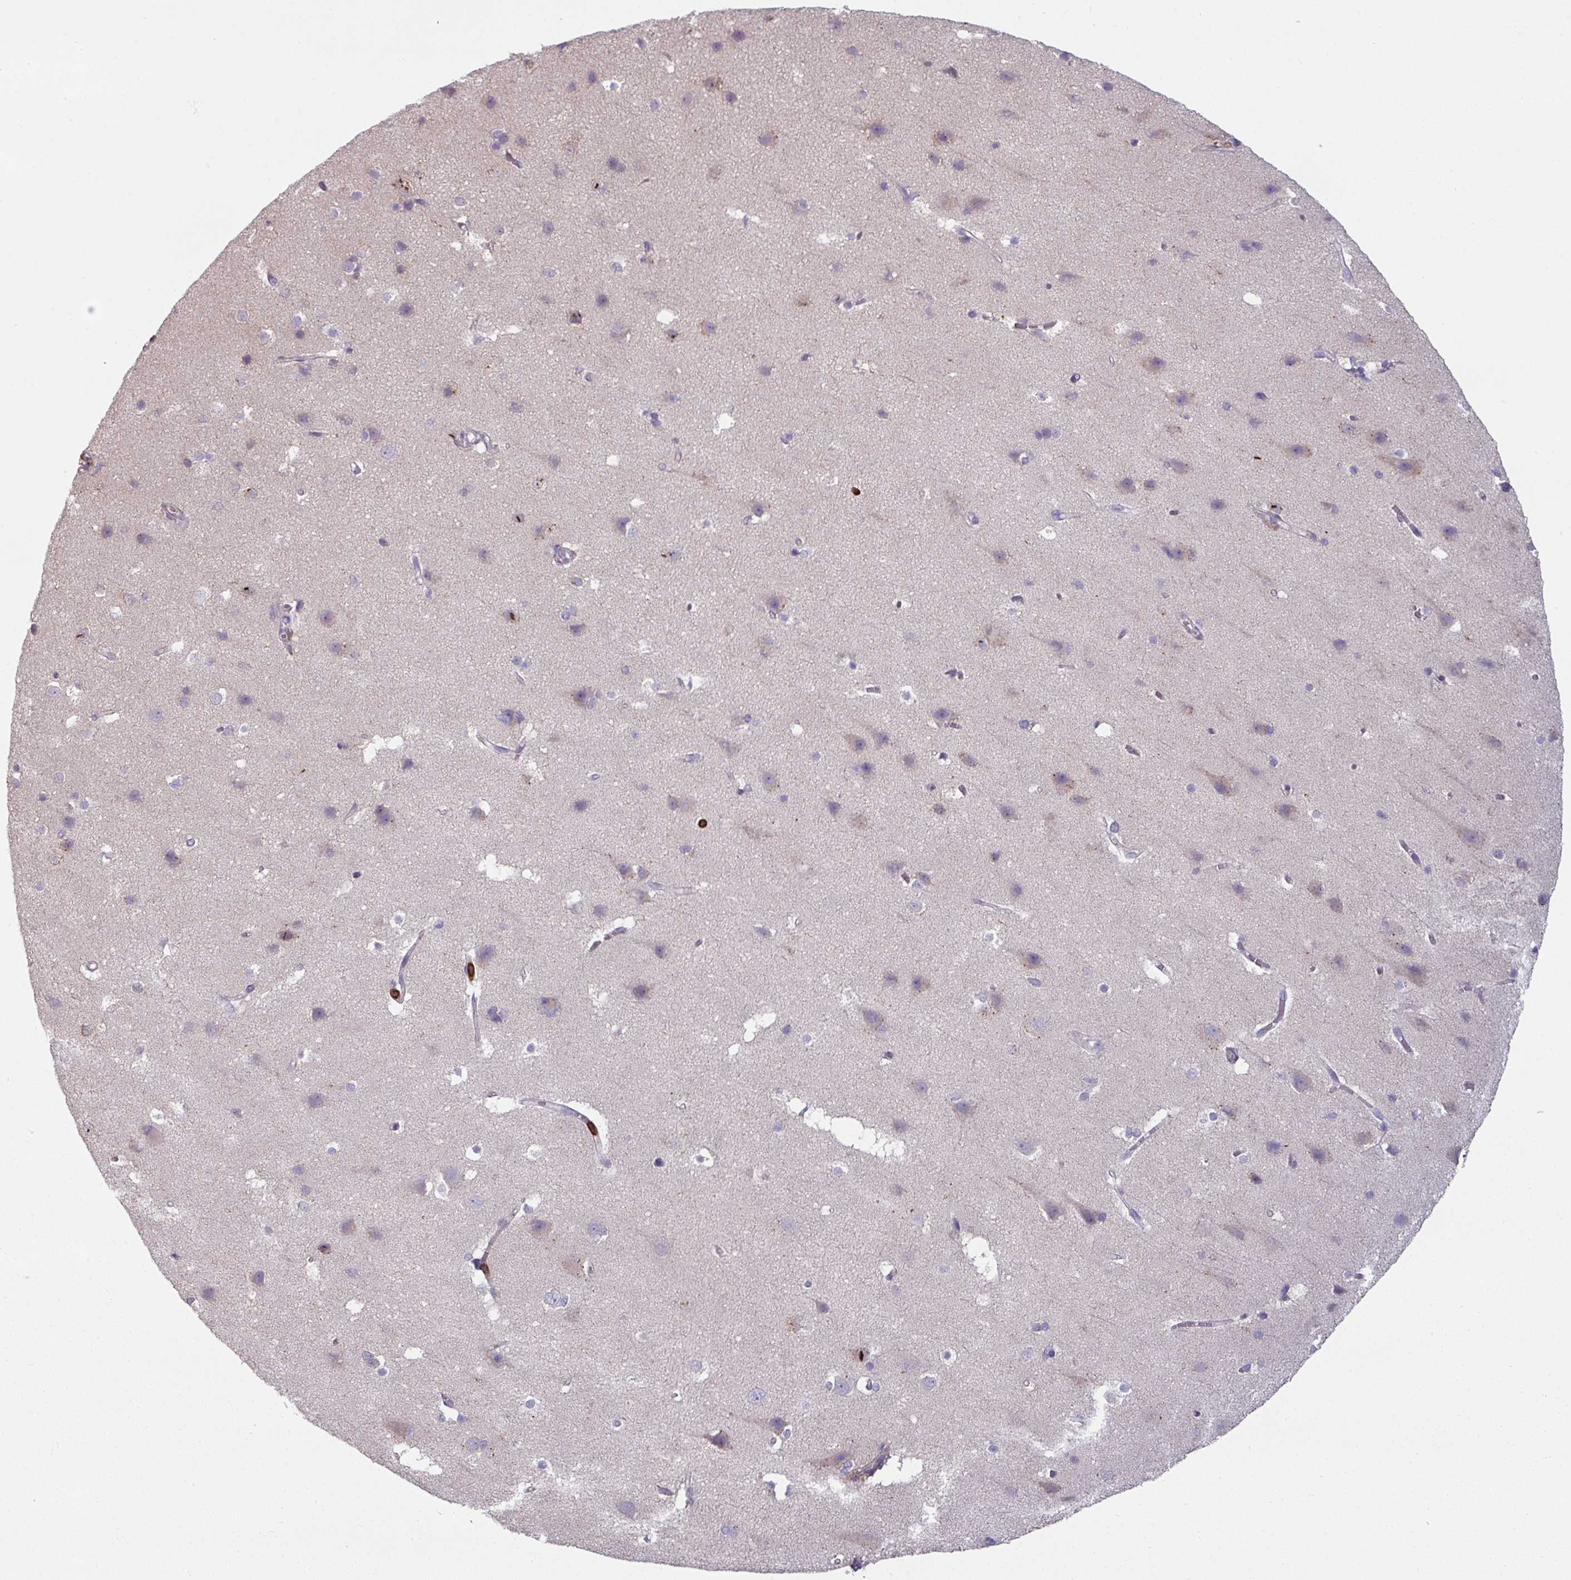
{"staining": {"intensity": "moderate", "quantity": "25%-75%", "location": "cytoplasmic/membranous"}, "tissue": "cerebral cortex", "cell_type": "Endothelial cells", "image_type": "normal", "snomed": [{"axis": "morphology", "description": "Normal tissue, NOS"}, {"axis": "topography", "description": "Cerebral cortex"}], "caption": "Cerebral cortex was stained to show a protein in brown. There is medium levels of moderate cytoplasmic/membranous staining in about 25%-75% of endothelial cells.", "gene": "CD3G", "patient": {"sex": "male", "age": 37}}